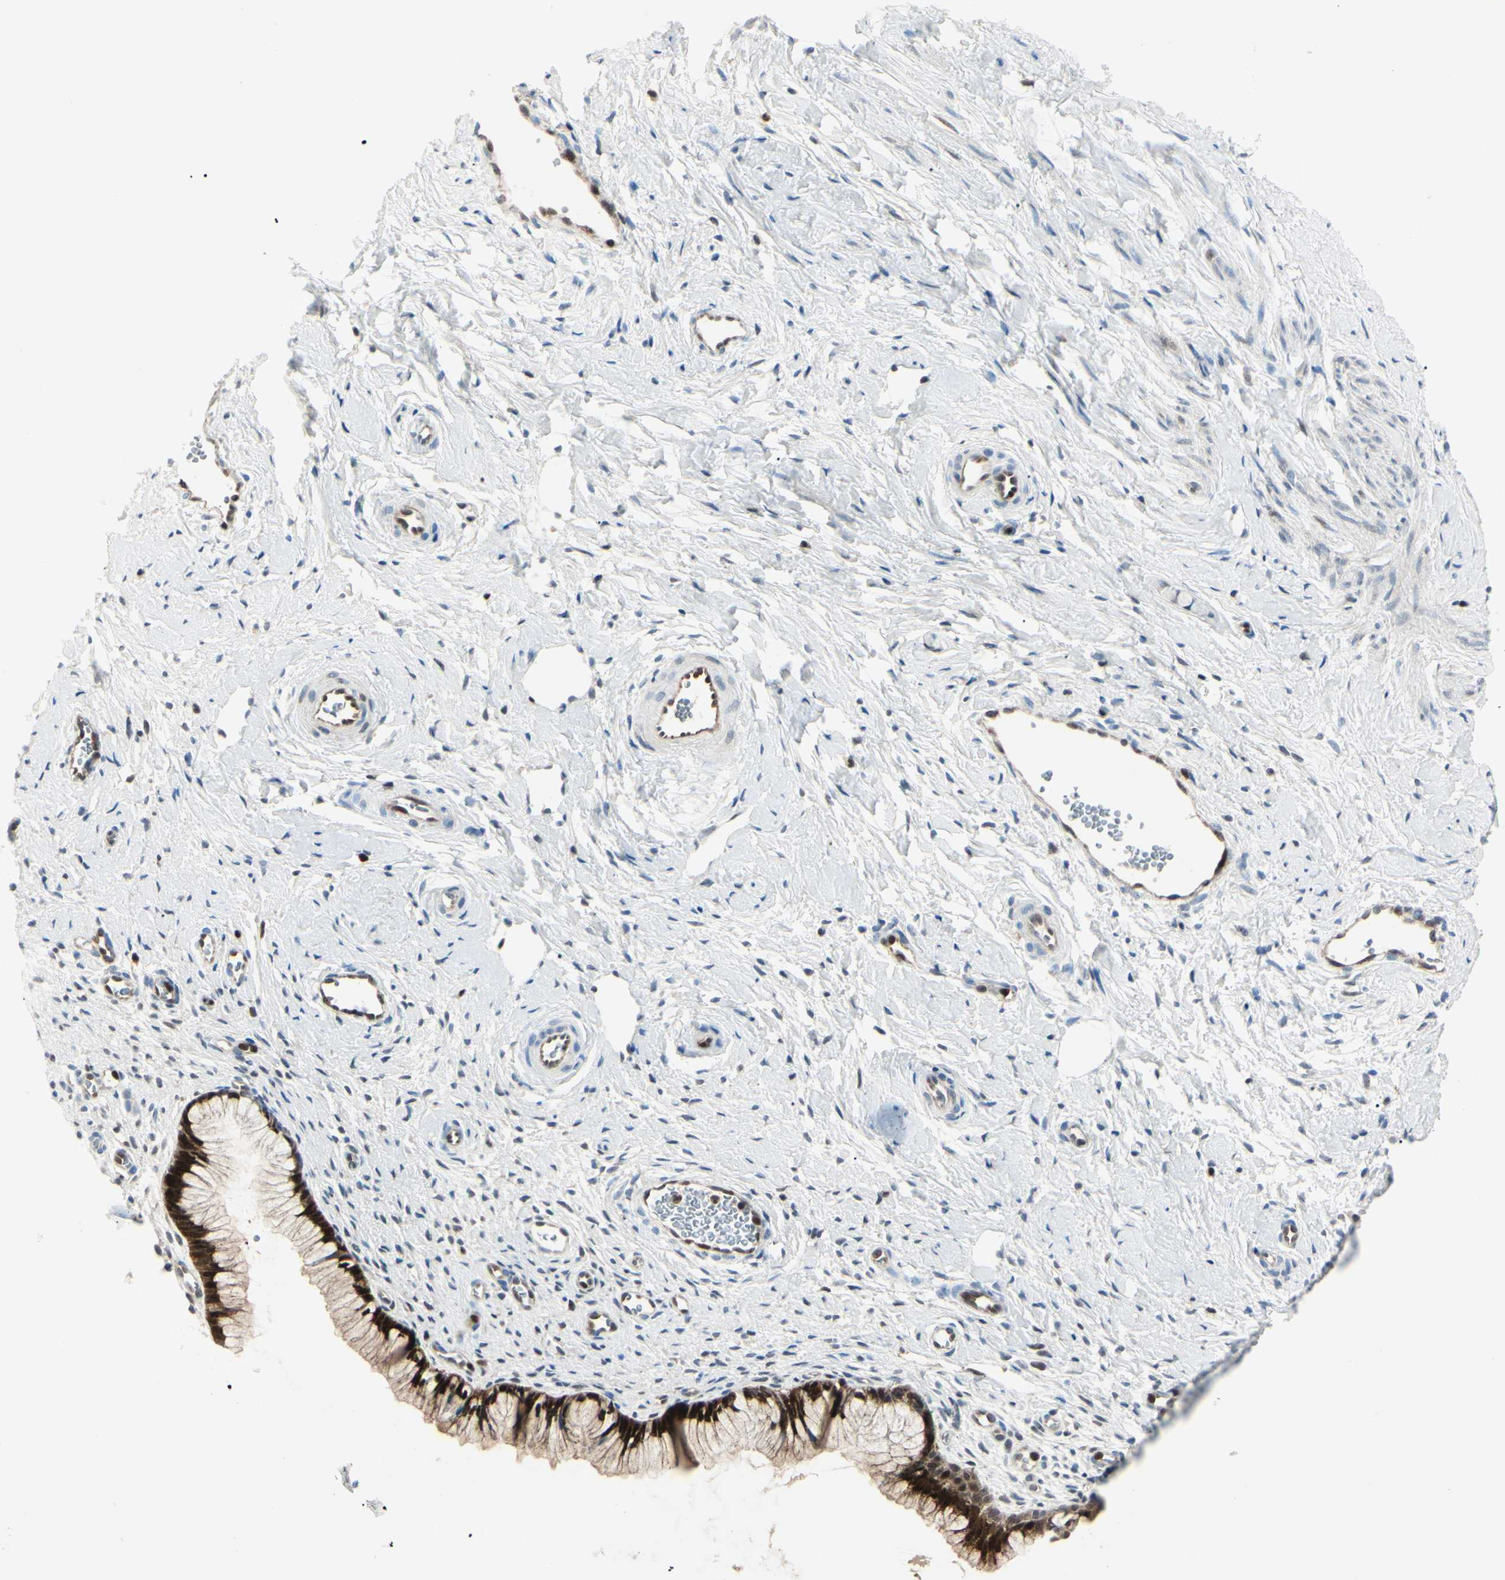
{"staining": {"intensity": "strong", "quantity": ">75%", "location": "cytoplasmic/membranous,nuclear"}, "tissue": "cervix", "cell_type": "Glandular cells", "image_type": "normal", "snomed": [{"axis": "morphology", "description": "Normal tissue, NOS"}, {"axis": "topography", "description": "Cervix"}], "caption": "A brown stain shows strong cytoplasmic/membranous,nuclear positivity of a protein in glandular cells of benign cervix.", "gene": "PGK1", "patient": {"sex": "female", "age": 65}}